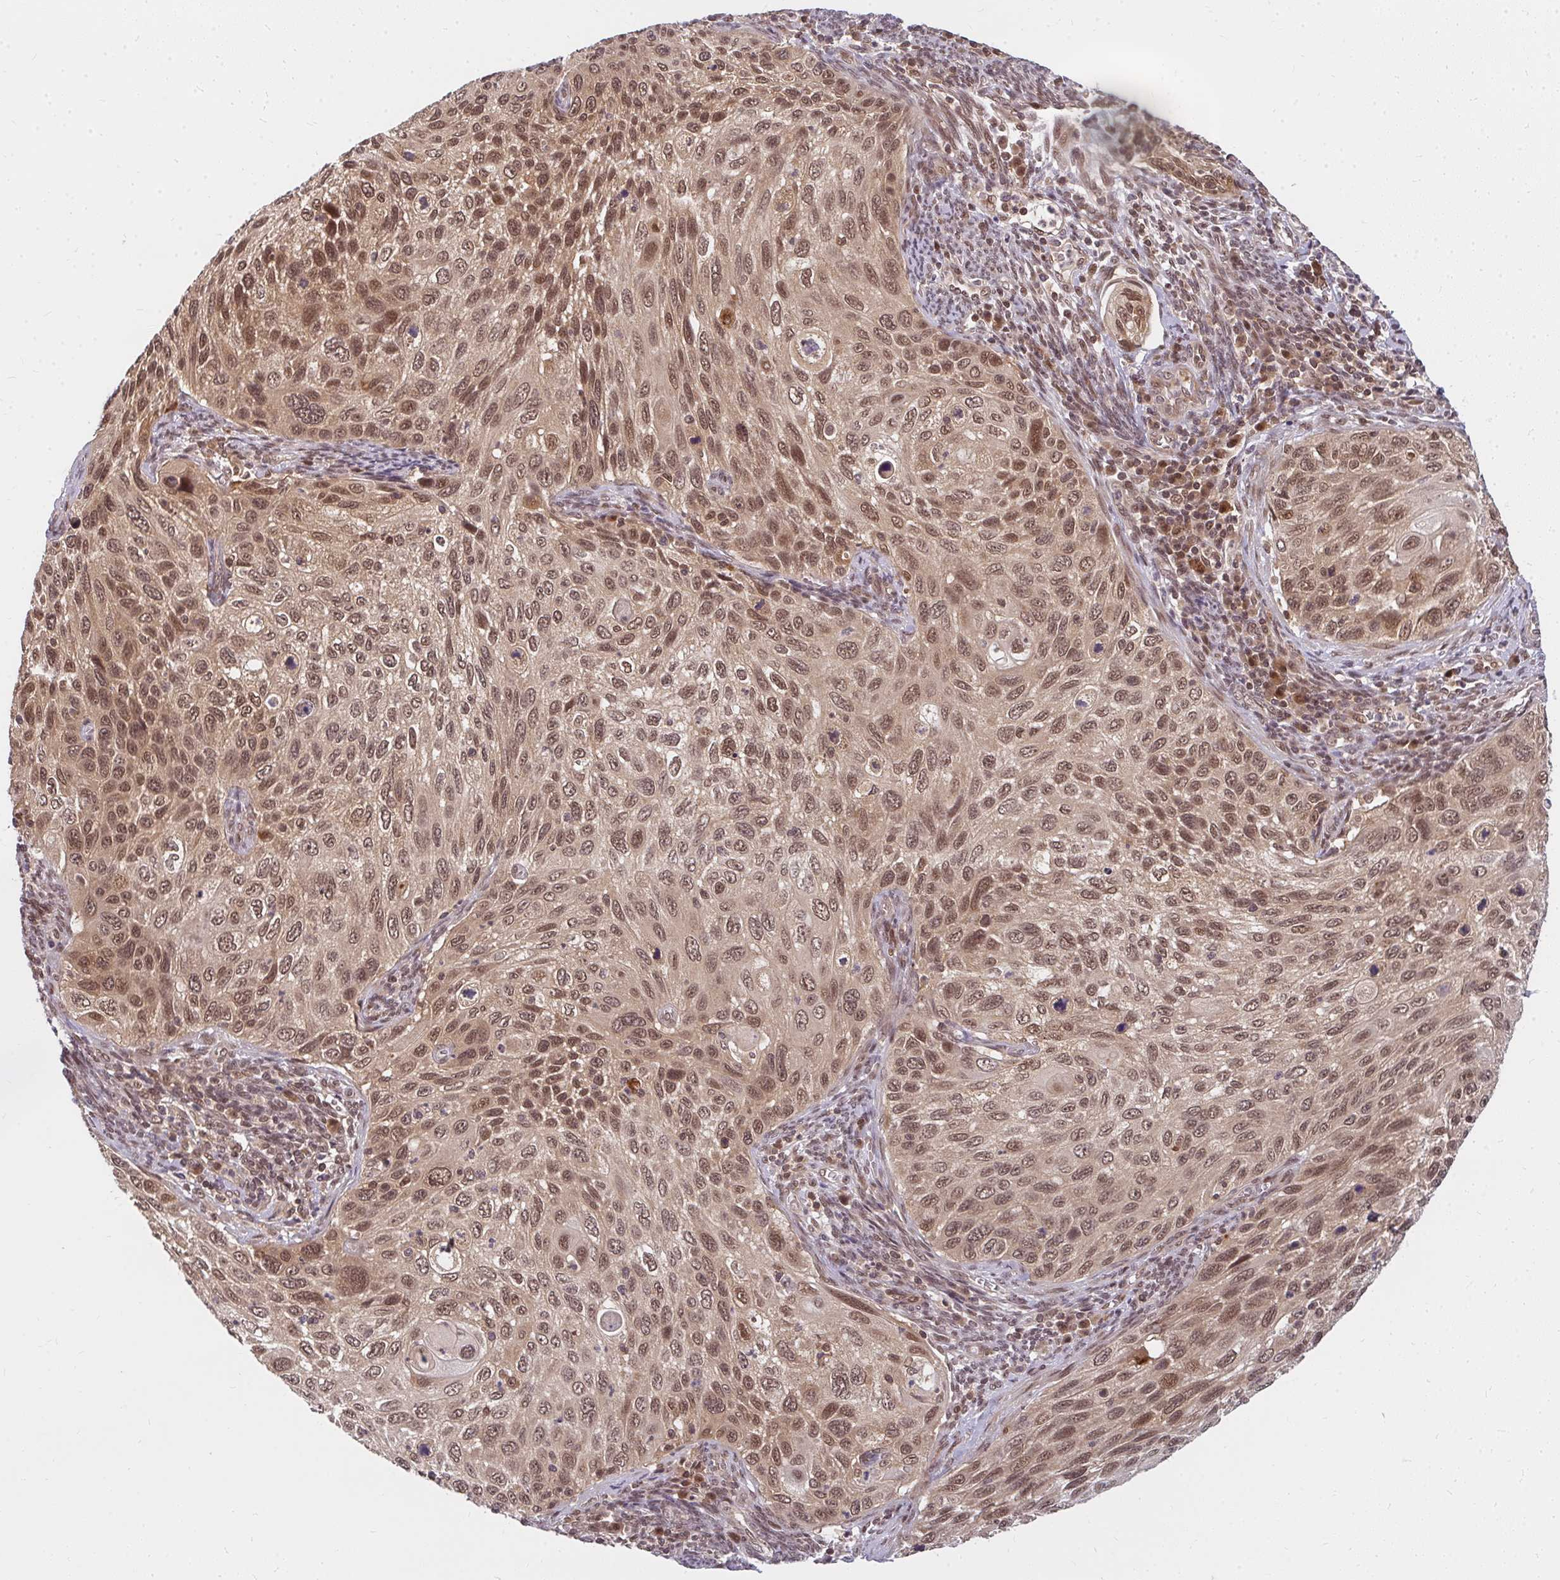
{"staining": {"intensity": "moderate", "quantity": ">75%", "location": "nuclear"}, "tissue": "cervical cancer", "cell_type": "Tumor cells", "image_type": "cancer", "snomed": [{"axis": "morphology", "description": "Squamous cell carcinoma, NOS"}, {"axis": "topography", "description": "Cervix"}], "caption": "Squamous cell carcinoma (cervical) stained for a protein (brown) demonstrates moderate nuclear positive positivity in about >75% of tumor cells.", "gene": "GTF3C6", "patient": {"sex": "female", "age": 70}}